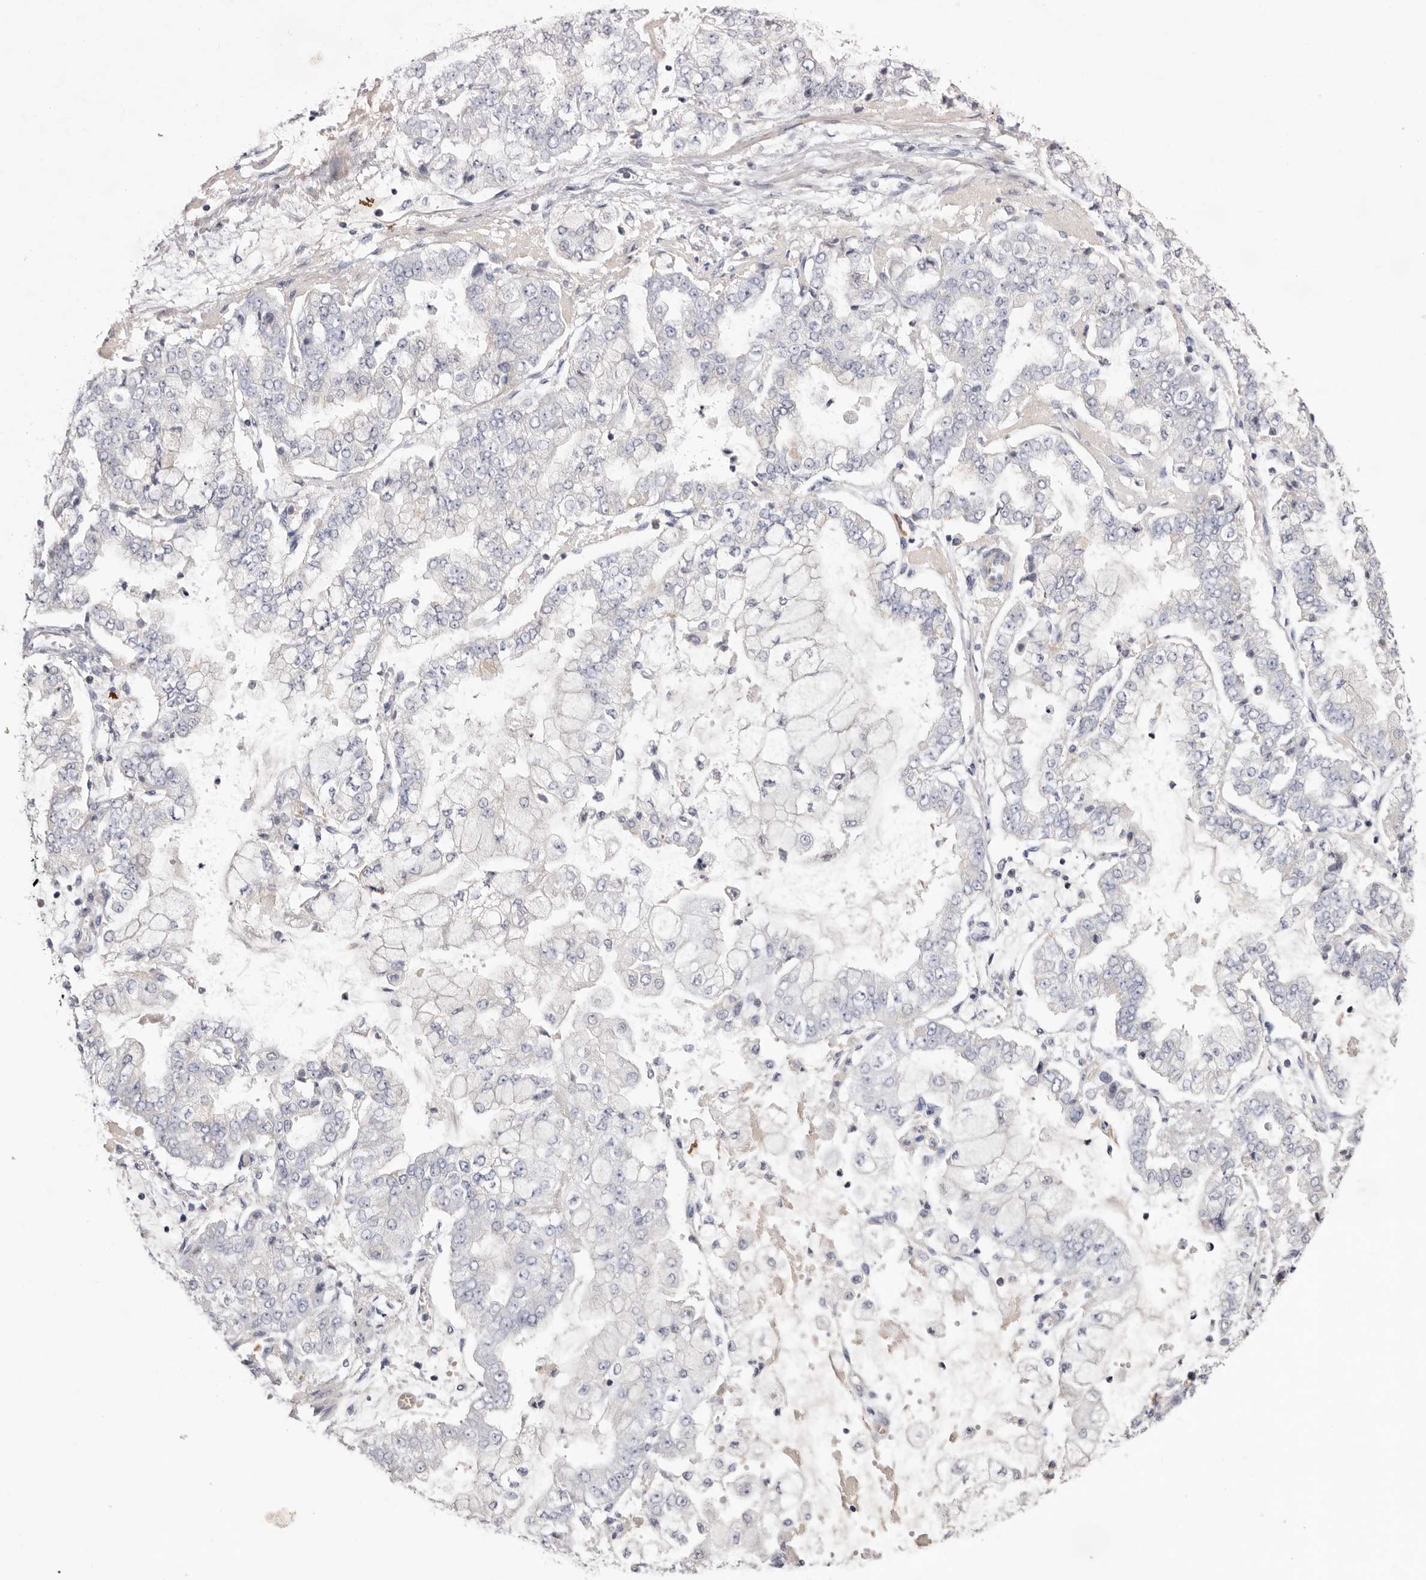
{"staining": {"intensity": "negative", "quantity": "none", "location": "none"}, "tissue": "stomach cancer", "cell_type": "Tumor cells", "image_type": "cancer", "snomed": [{"axis": "morphology", "description": "Adenocarcinoma, NOS"}, {"axis": "topography", "description": "Stomach"}], "caption": "High magnification brightfield microscopy of stomach cancer (adenocarcinoma) stained with DAB (brown) and counterstained with hematoxylin (blue): tumor cells show no significant positivity.", "gene": "S1PR5", "patient": {"sex": "male", "age": 76}}